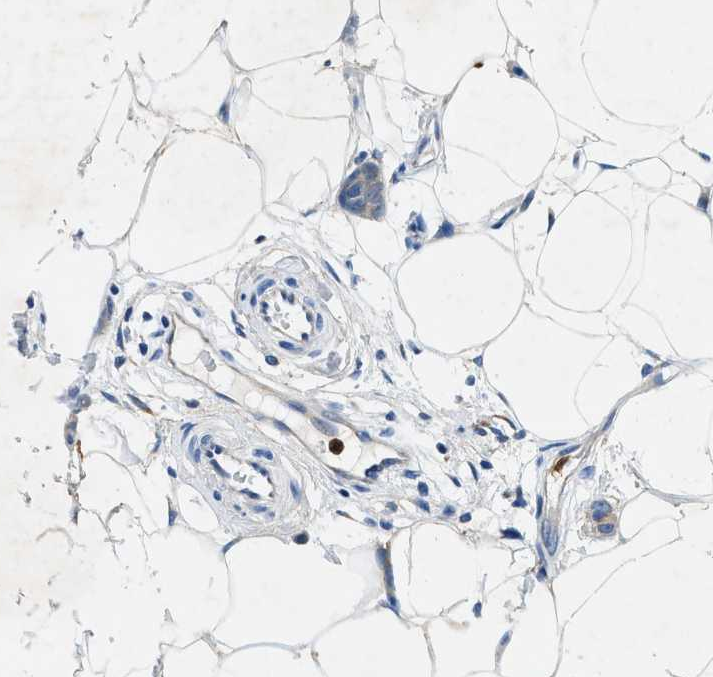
{"staining": {"intensity": "negative", "quantity": "none", "location": "none"}, "tissue": "breast cancer", "cell_type": "Tumor cells", "image_type": "cancer", "snomed": [{"axis": "morphology", "description": "Lobular carcinoma"}, {"axis": "topography", "description": "Skin"}, {"axis": "topography", "description": "Breast"}], "caption": "A high-resolution histopathology image shows IHC staining of lobular carcinoma (breast), which displays no significant staining in tumor cells.", "gene": "ZDHHC13", "patient": {"sex": "female", "age": 46}}